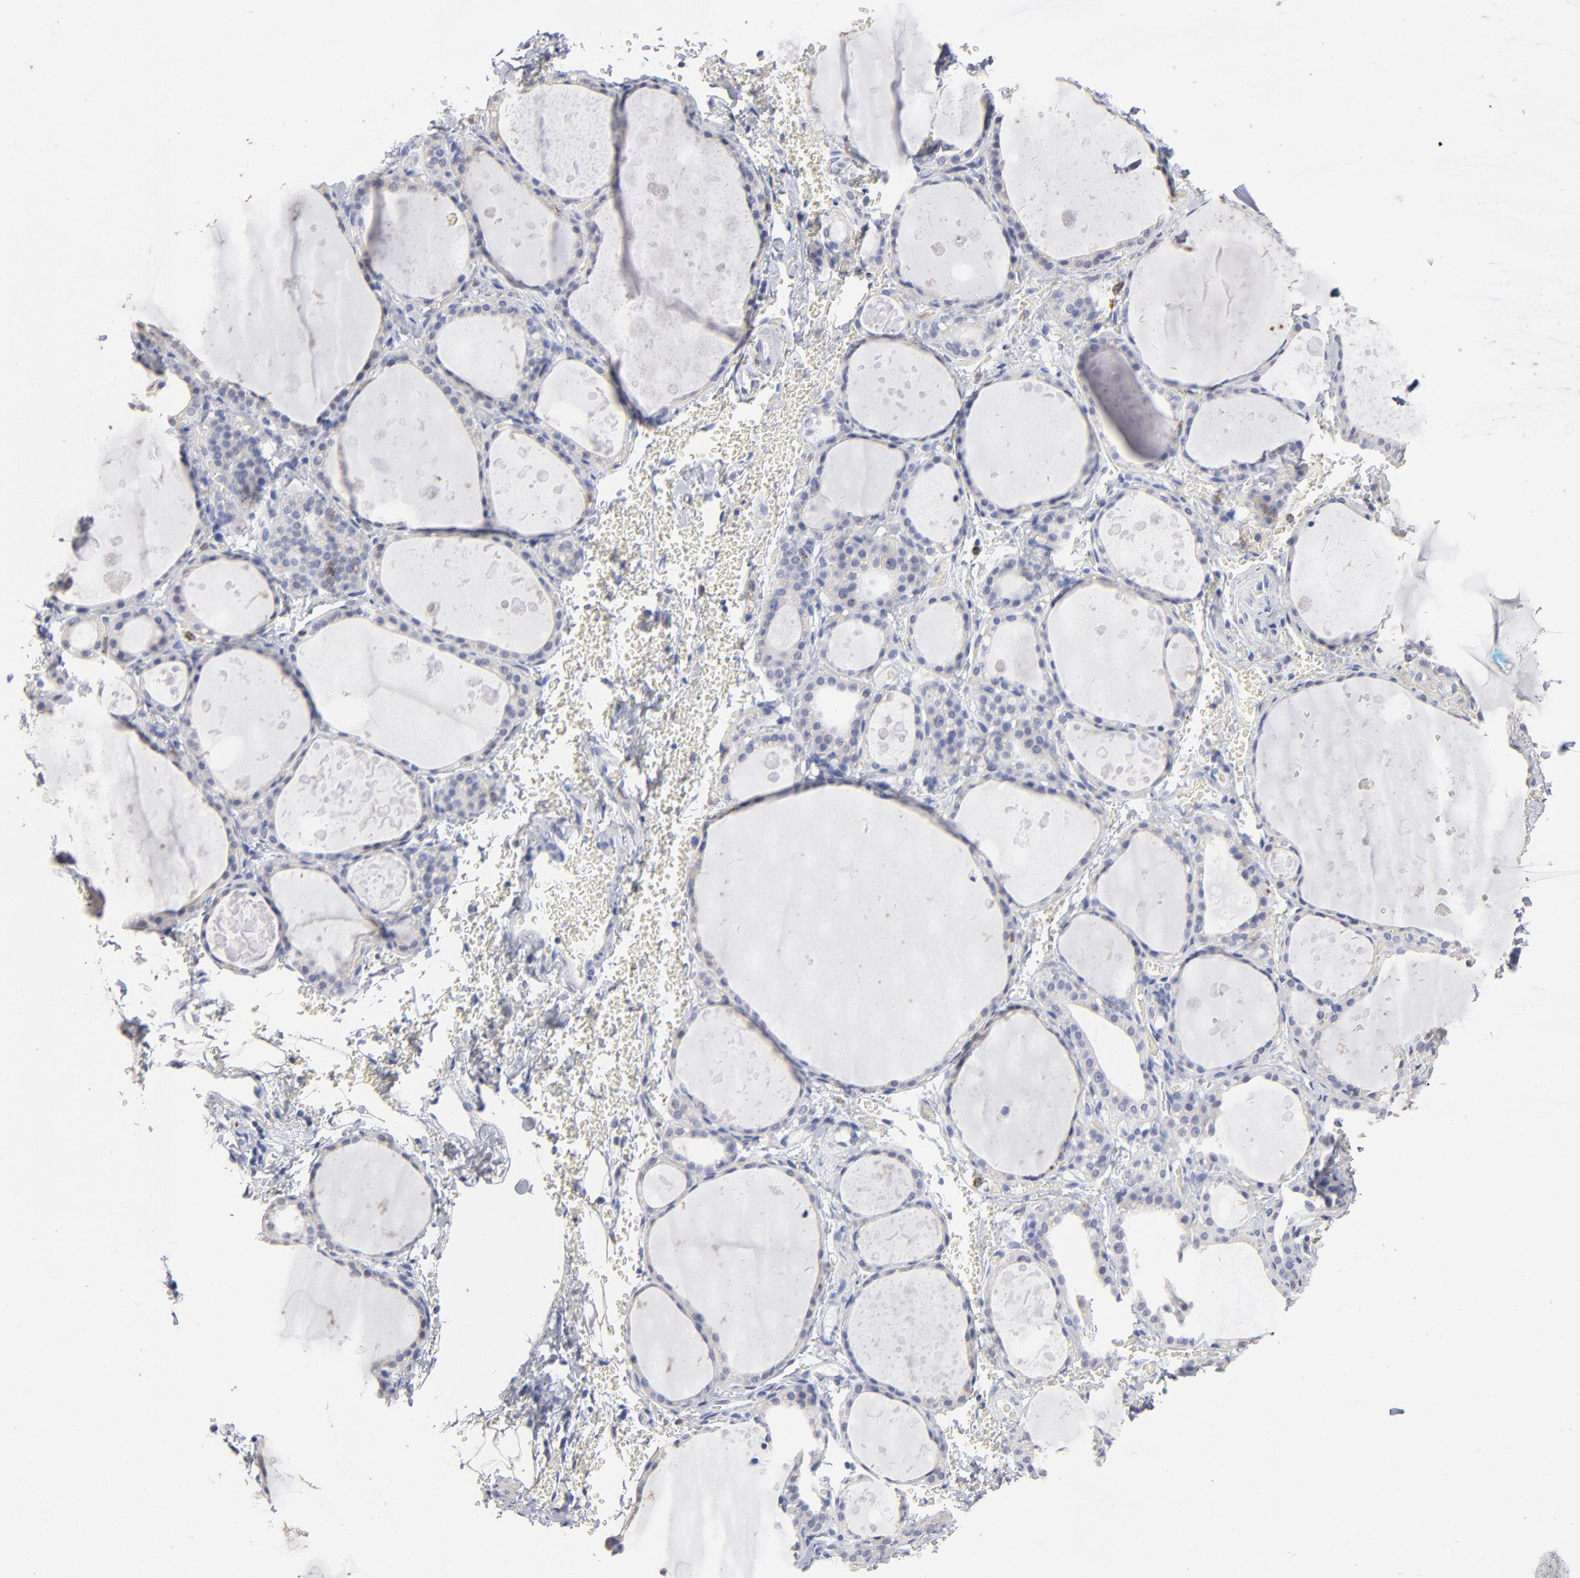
{"staining": {"intensity": "negative", "quantity": "none", "location": "none"}, "tissue": "thyroid gland", "cell_type": "Glandular cells", "image_type": "normal", "snomed": [{"axis": "morphology", "description": "Normal tissue, NOS"}, {"axis": "topography", "description": "Thyroid gland"}], "caption": "Thyroid gland stained for a protein using immunohistochemistry (IHC) displays no expression glandular cells.", "gene": "CD180", "patient": {"sex": "male", "age": 61}}